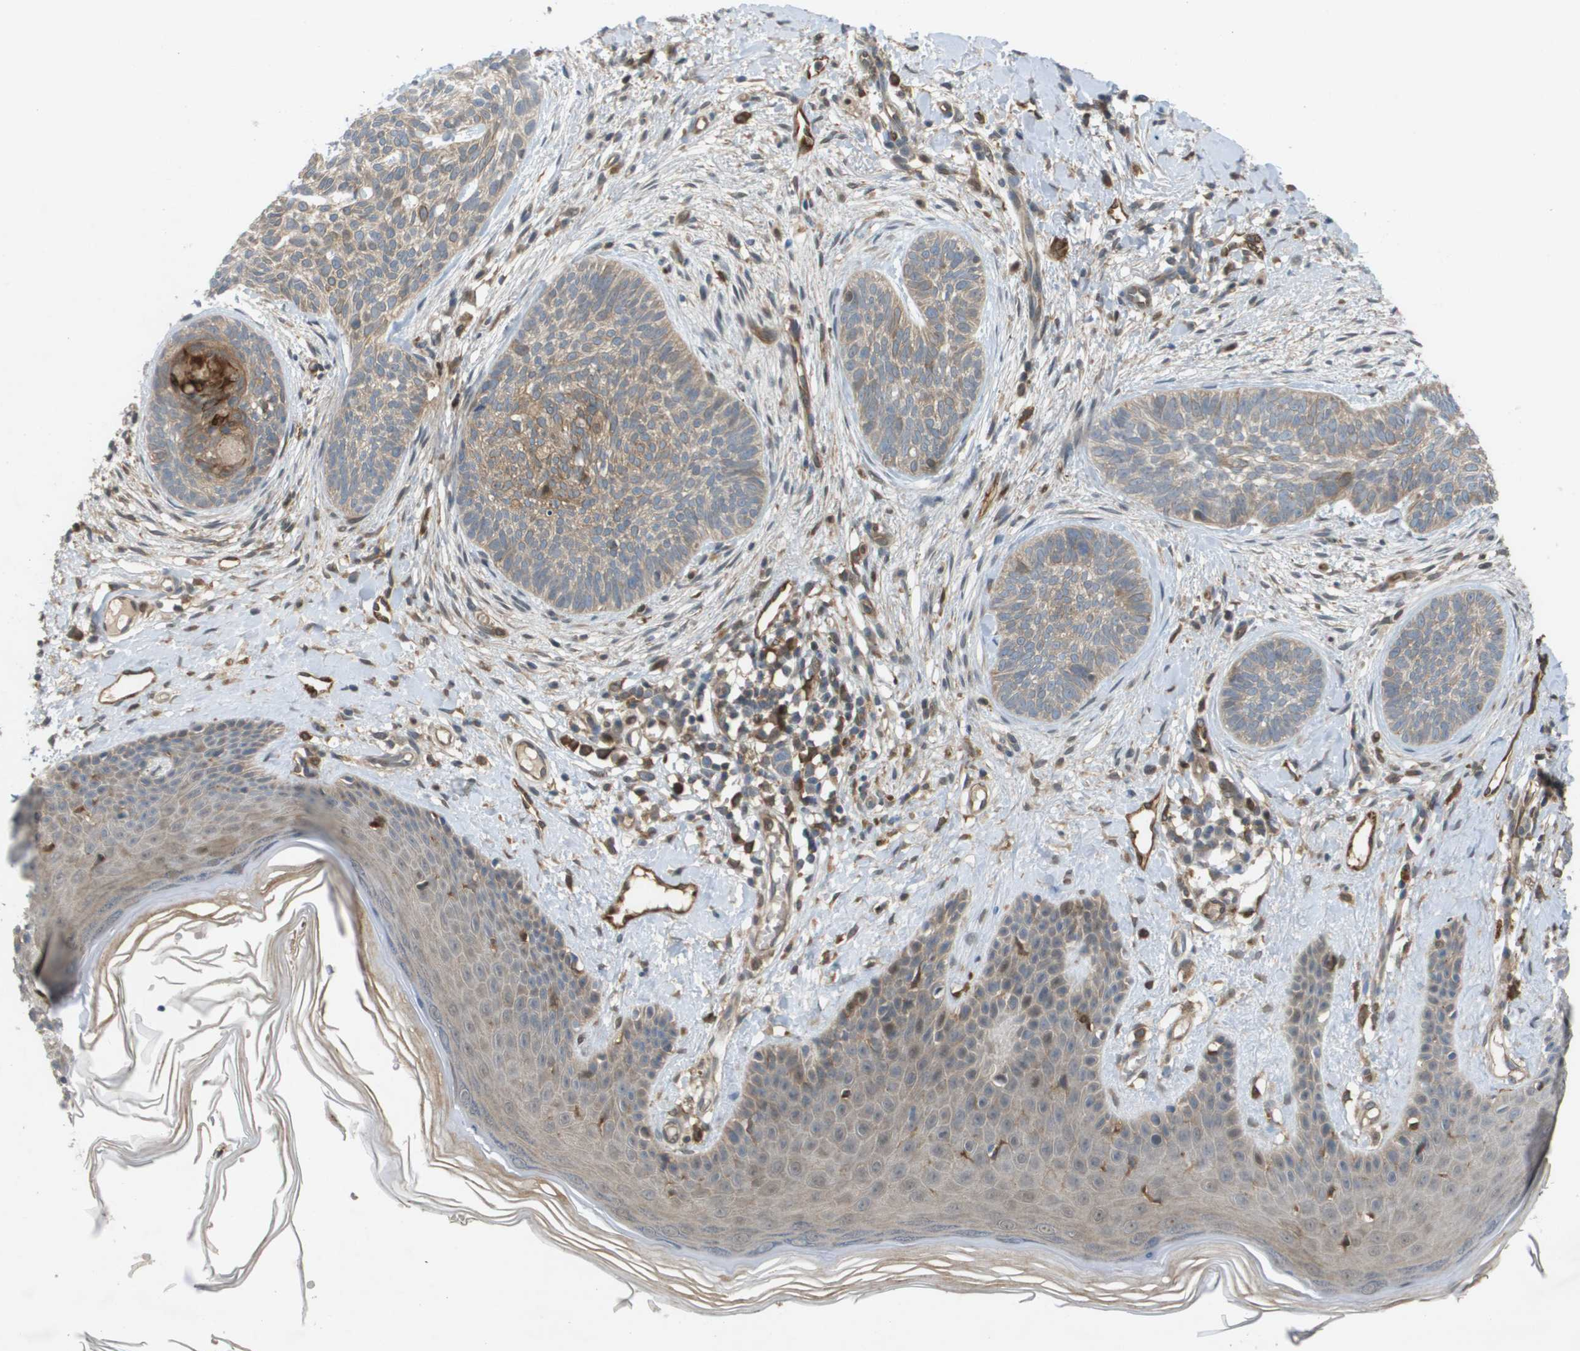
{"staining": {"intensity": "weak", "quantity": ">75%", "location": "cytoplasmic/membranous"}, "tissue": "skin cancer", "cell_type": "Tumor cells", "image_type": "cancer", "snomed": [{"axis": "morphology", "description": "Basal cell carcinoma"}, {"axis": "topography", "description": "Skin"}], "caption": "This micrograph displays IHC staining of human skin cancer, with low weak cytoplasmic/membranous positivity in approximately >75% of tumor cells.", "gene": "PALD1", "patient": {"sex": "female", "age": 59}}